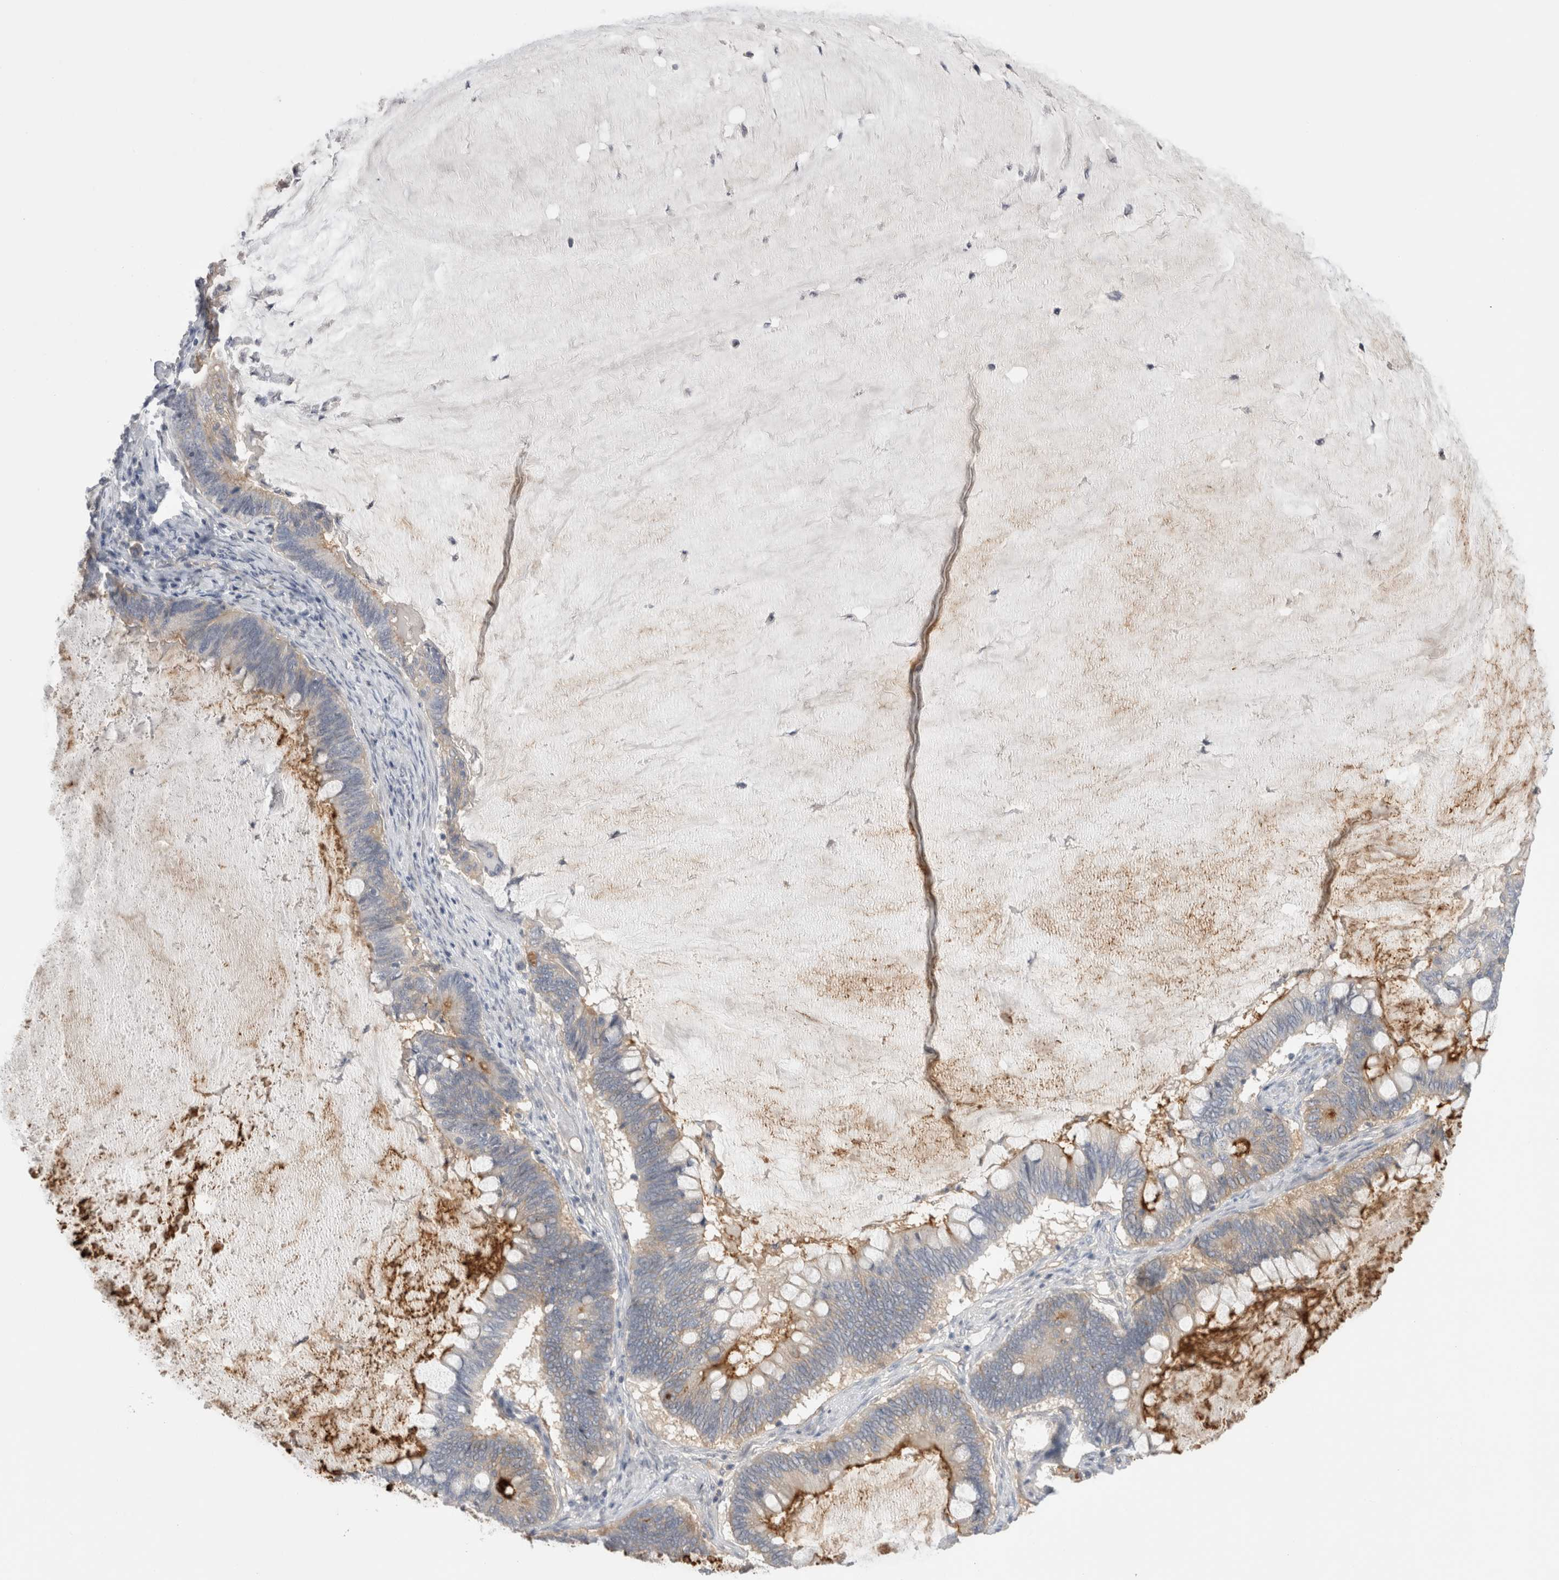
{"staining": {"intensity": "moderate", "quantity": "25%-75%", "location": "cytoplasmic/membranous"}, "tissue": "ovarian cancer", "cell_type": "Tumor cells", "image_type": "cancer", "snomed": [{"axis": "morphology", "description": "Cystadenocarcinoma, mucinous, NOS"}, {"axis": "topography", "description": "Ovary"}], "caption": "The immunohistochemical stain highlights moderate cytoplasmic/membranous positivity in tumor cells of ovarian mucinous cystadenocarcinoma tissue. (DAB = brown stain, brightfield microscopy at high magnification).", "gene": "VANGL1", "patient": {"sex": "female", "age": 61}}